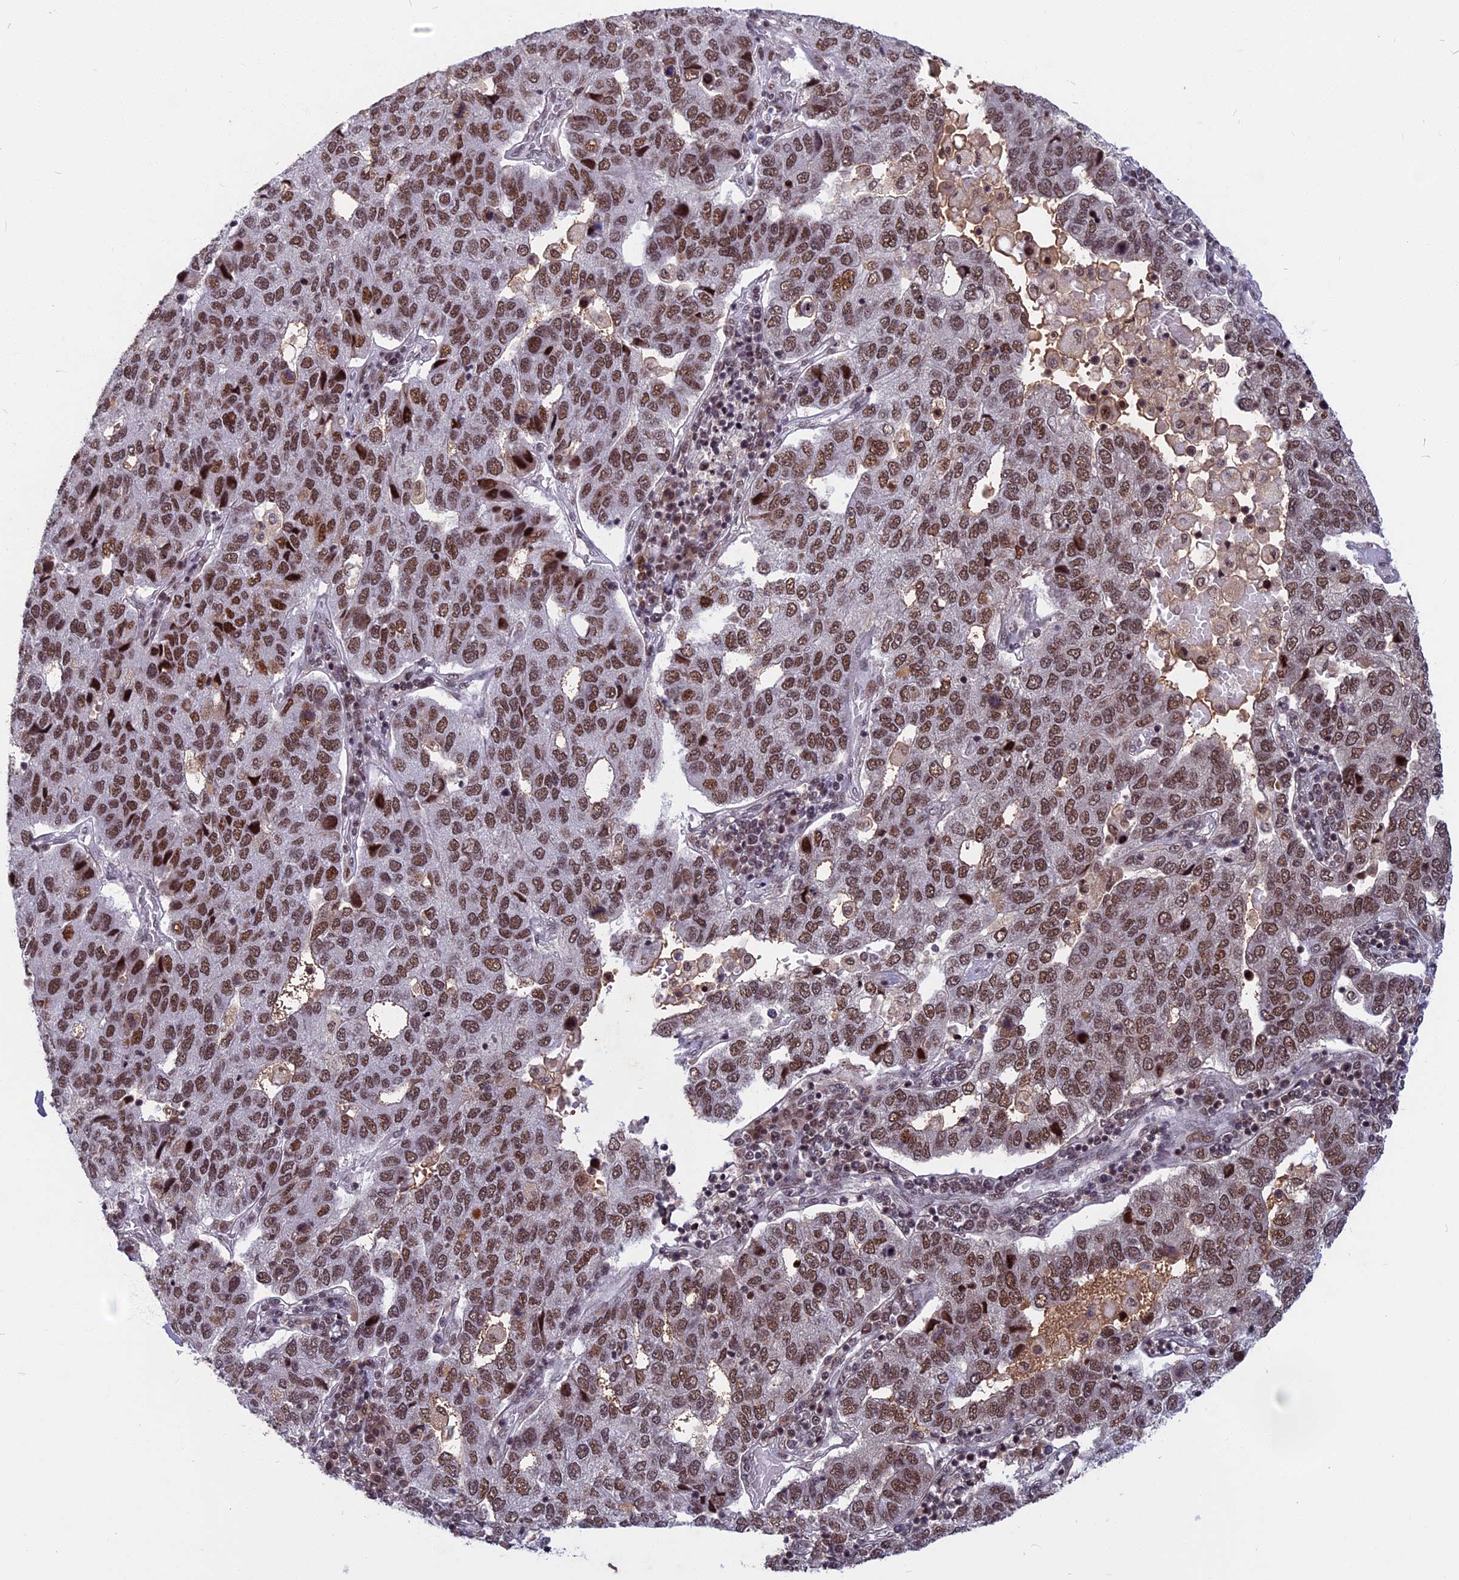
{"staining": {"intensity": "moderate", "quantity": ">75%", "location": "nuclear"}, "tissue": "pancreatic cancer", "cell_type": "Tumor cells", "image_type": "cancer", "snomed": [{"axis": "morphology", "description": "Adenocarcinoma, NOS"}, {"axis": "topography", "description": "Pancreas"}], "caption": "Immunohistochemical staining of human pancreatic cancer exhibits medium levels of moderate nuclear protein expression in about >75% of tumor cells. (IHC, brightfield microscopy, high magnification).", "gene": "CDC7", "patient": {"sex": "female", "age": 61}}